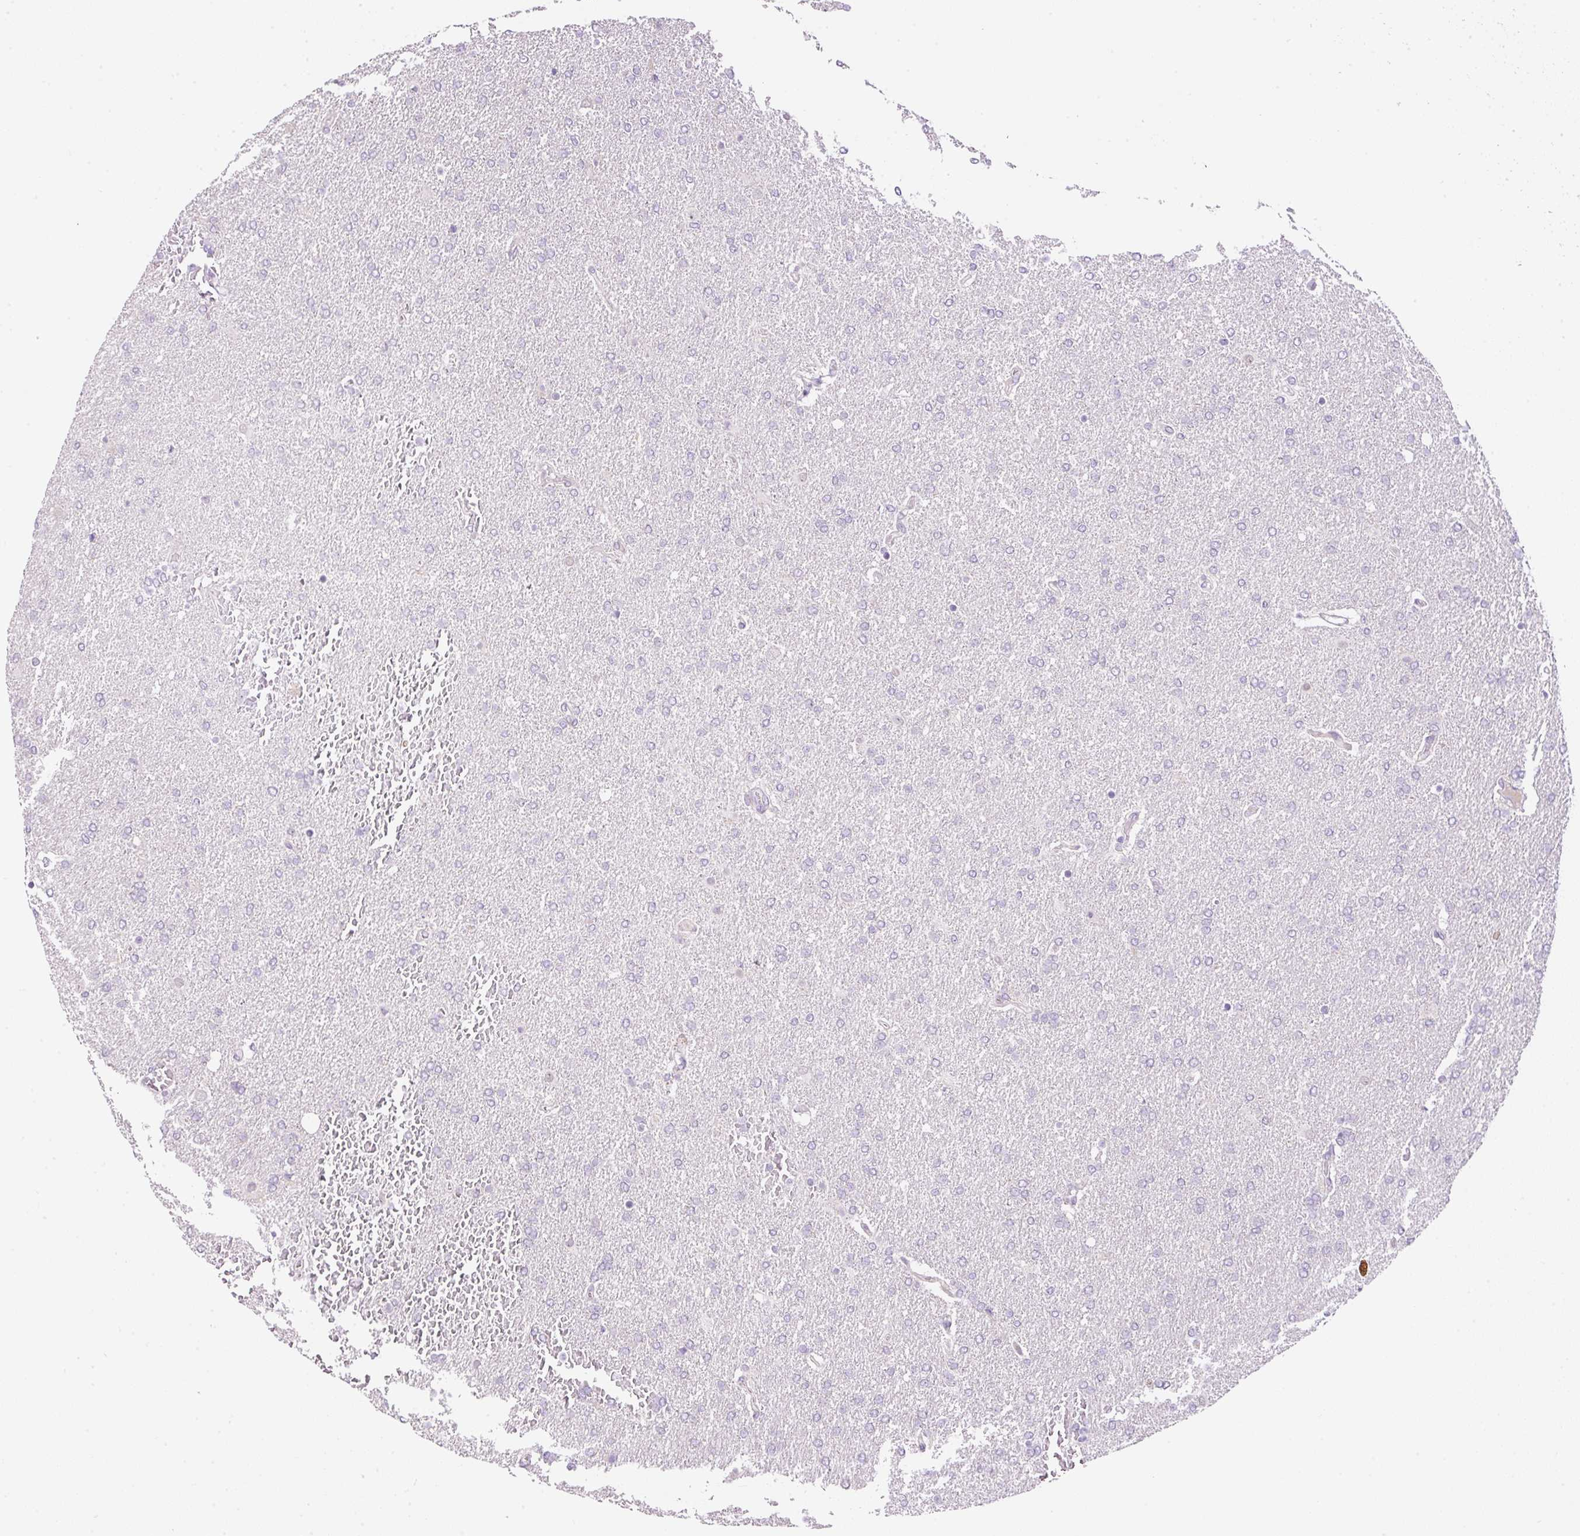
{"staining": {"intensity": "negative", "quantity": "none", "location": "none"}, "tissue": "glioma", "cell_type": "Tumor cells", "image_type": "cancer", "snomed": [{"axis": "morphology", "description": "Glioma, malignant, High grade"}, {"axis": "topography", "description": "Brain"}], "caption": "This is a histopathology image of immunohistochemistry (IHC) staining of glioma, which shows no staining in tumor cells.", "gene": "KPNA2", "patient": {"sex": "male", "age": 72}}